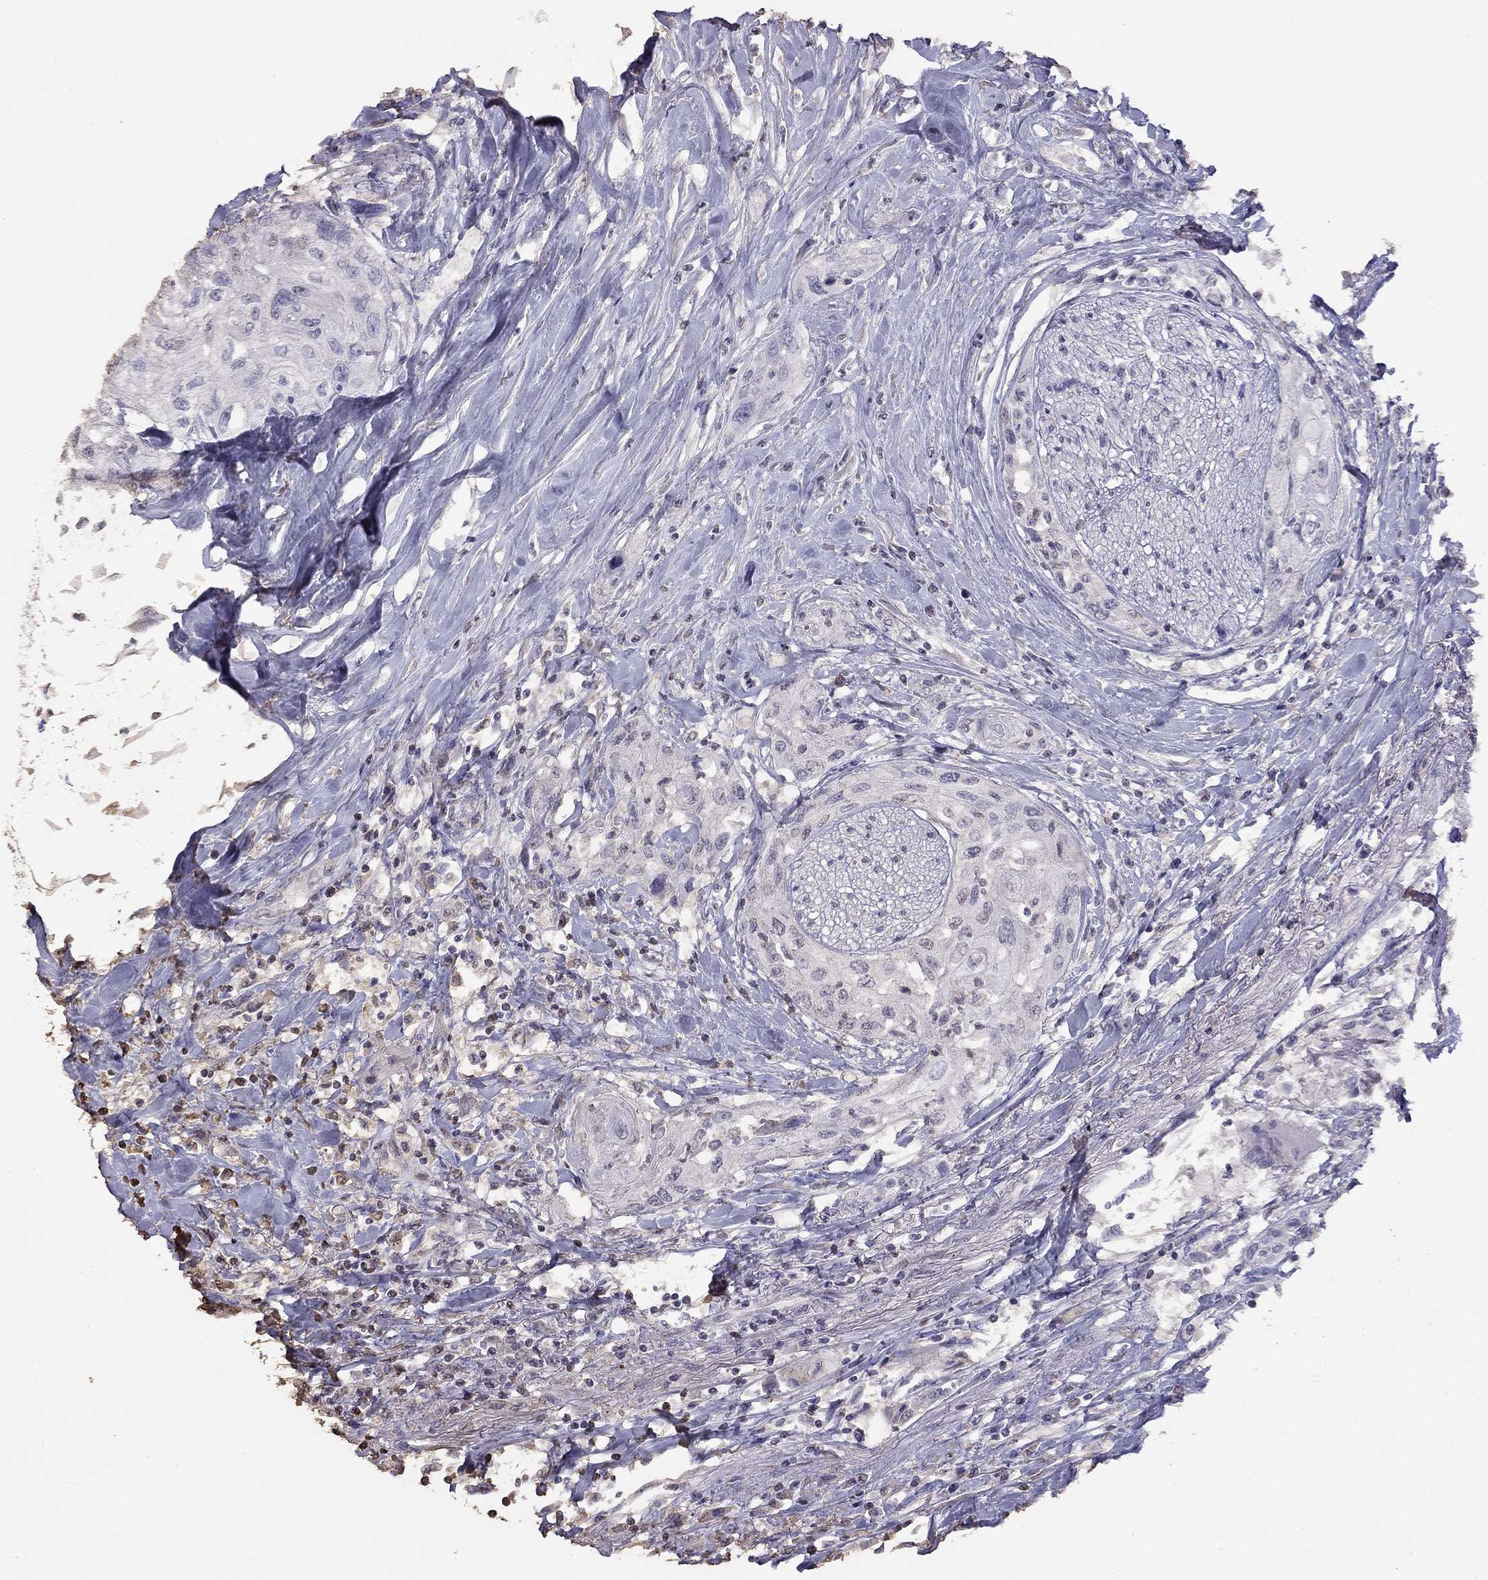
{"staining": {"intensity": "negative", "quantity": "none", "location": "none"}, "tissue": "head and neck cancer", "cell_type": "Tumor cells", "image_type": "cancer", "snomed": [{"axis": "morphology", "description": "Normal tissue, NOS"}, {"axis": "morphology", "description": "Squamous cell carcinoma, NOS"}, {"axis": "topography", "description": "Oral tissue"}, {"axis": "topography", "description": "Peripheral nerve tissue"}, {"axis": "topography", "description": "Head-Neck"}], "caption": "A high-resolution histopathology image shows immunohistochemistry staining of head and neck cancer (squamous cell carcinoma), which reveals no significant positivity in tumor cells.", "gene": "SUN3", "patient": {"sex": "female", "age": 59}}